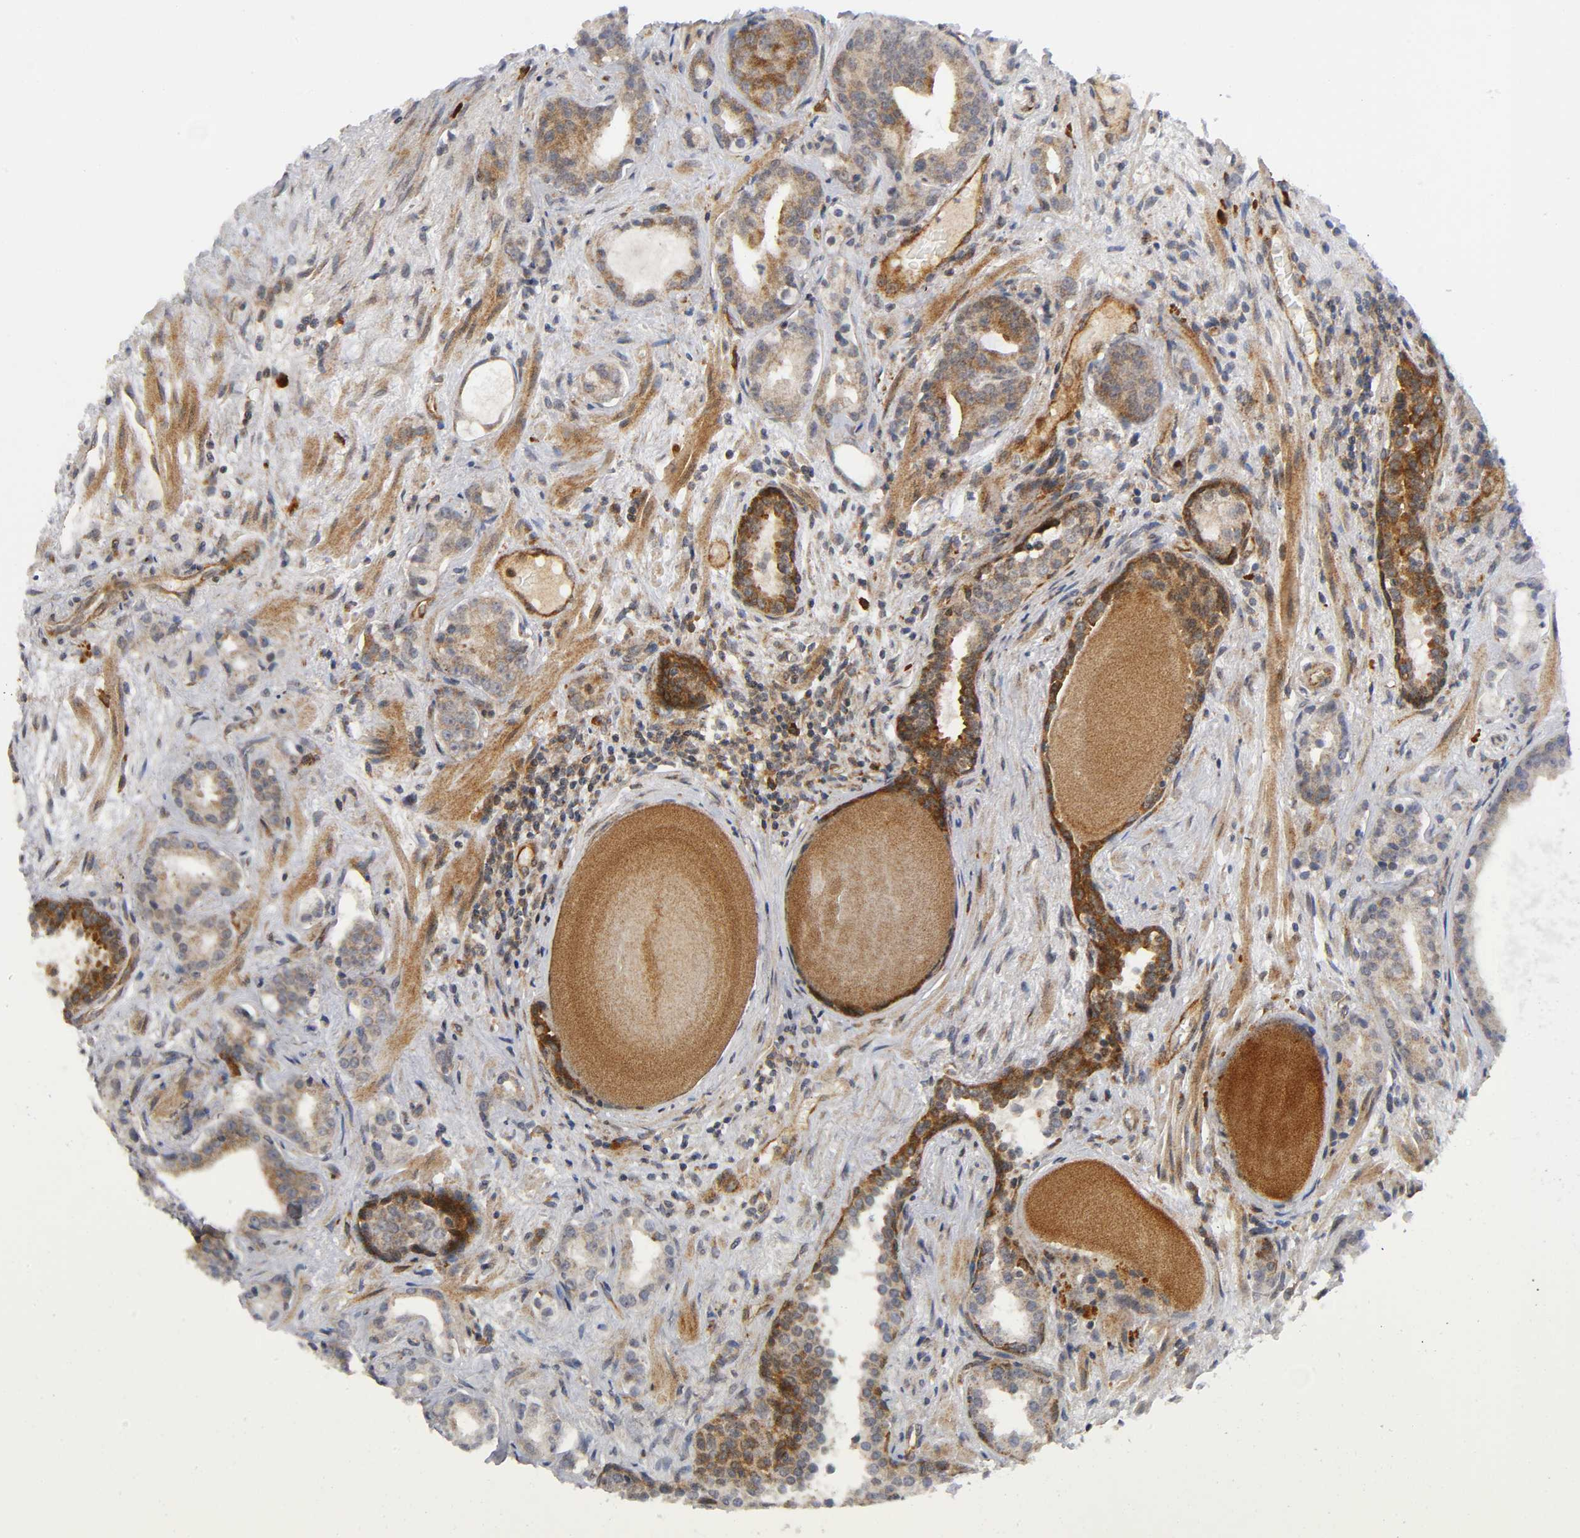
{"staining": {"intensity": "moderate", "quantity": ">75%", "location": "cytoplasmic/membranous"}, "tissue": "prostate cancer", "cell_type": "Tumor cells", "image_type": "cancer", "snomed": [{"axis": "morphology", "description": "Adenocarcinoma, Low grade"}, {"axis": "topography", "description": "Prostate"}], "caption": "Moderate cytoplasmic/membranous staining is appreciated in approximately >75% of tumor cells in prostate cancer.", "gene": "EIF5", "patient": {"sex": "male", "age": 63}}